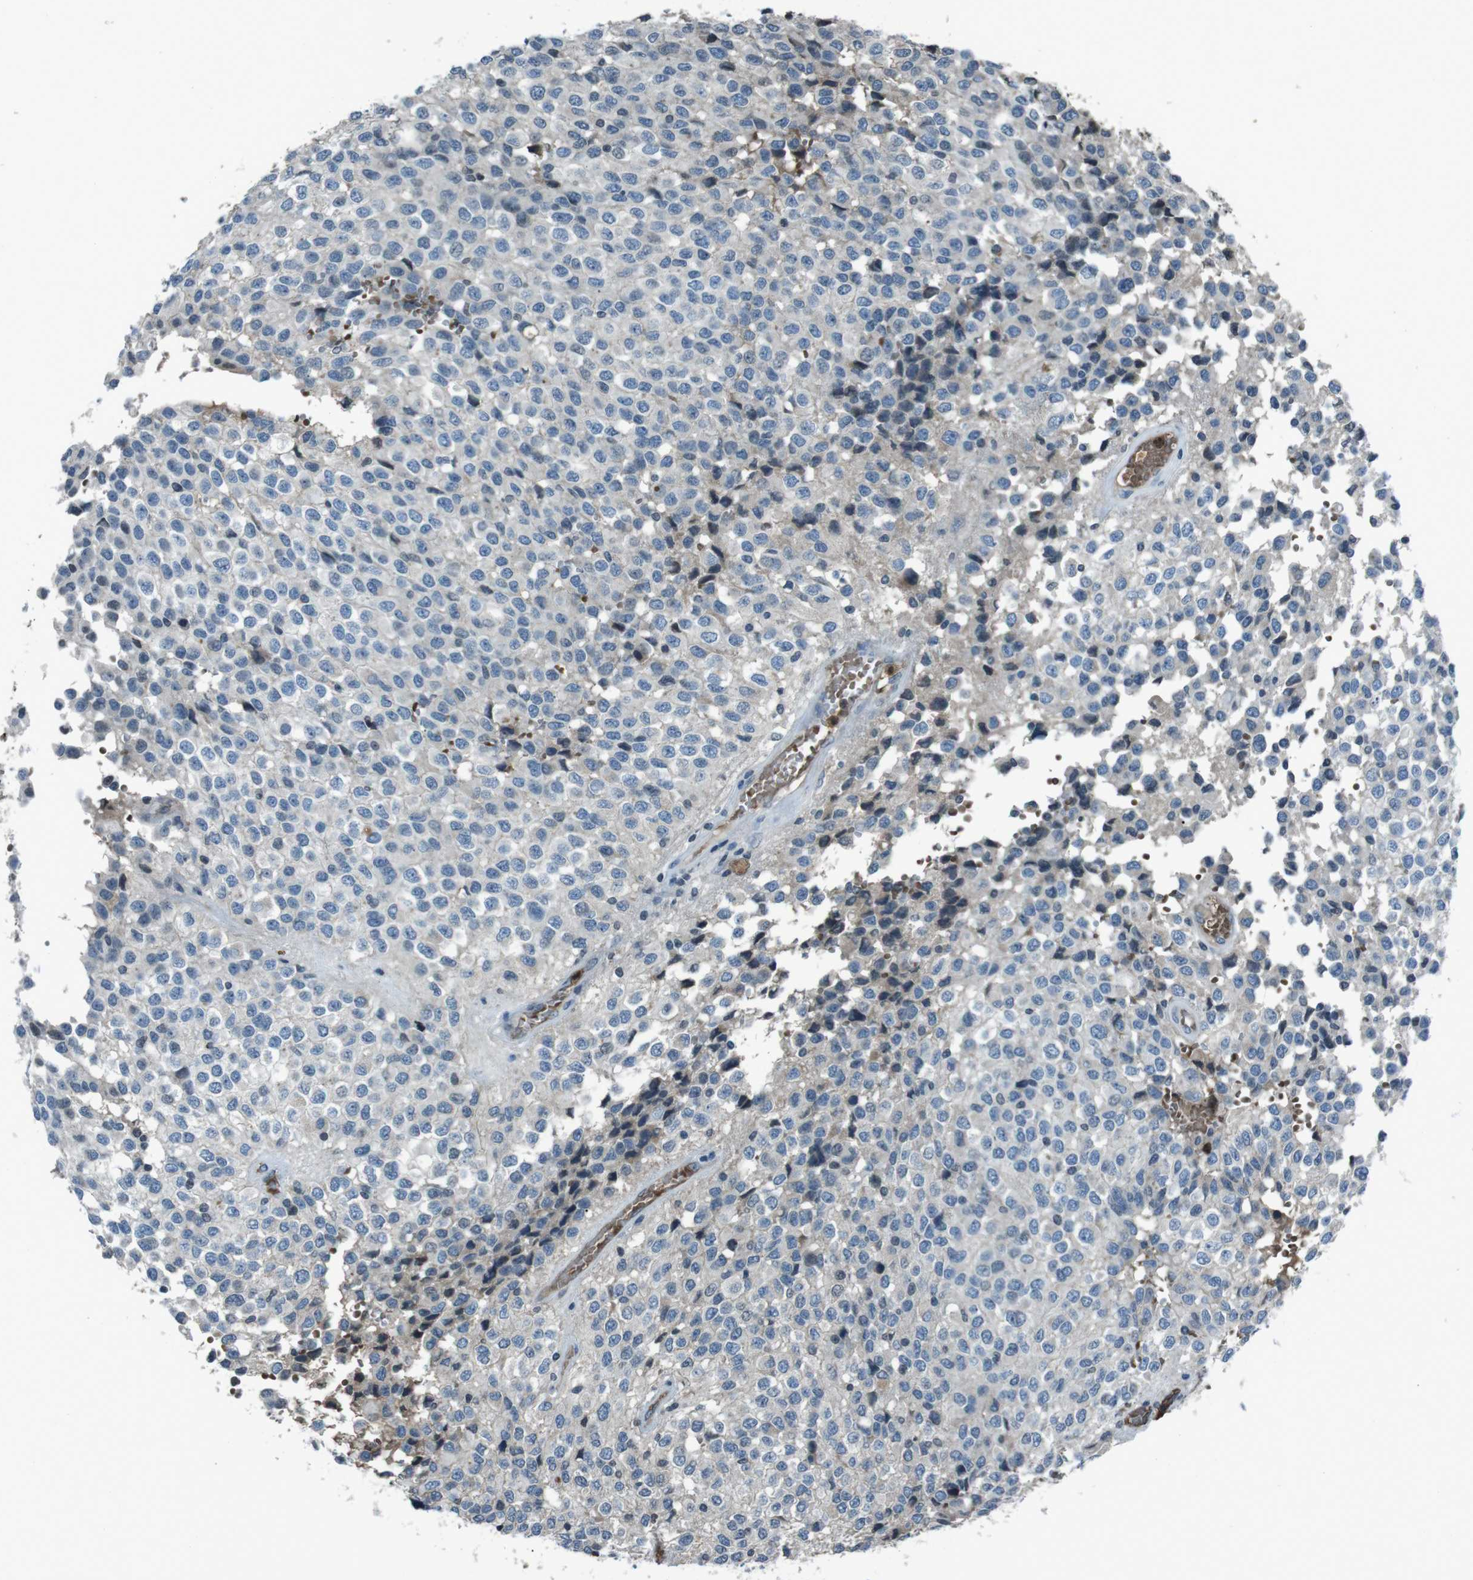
{"staining": {"intensity": "negative", "quantity": "none", "location": "none"}, "tissue": "glioma", "cell_type": "Tumor cells", "image_type": "cancer", "snomed": [{"axis": "morphology", "description": "Glioma, malignant, High grade"}, {"axis": "topography", "description": "Brain"}], "caption": "Protein analysis of high-grade glioma (malignant) shows no significant positivity in tumor cells.", "gene": "UGT1A6", "patient": {"sex": "male", "age": 32}}